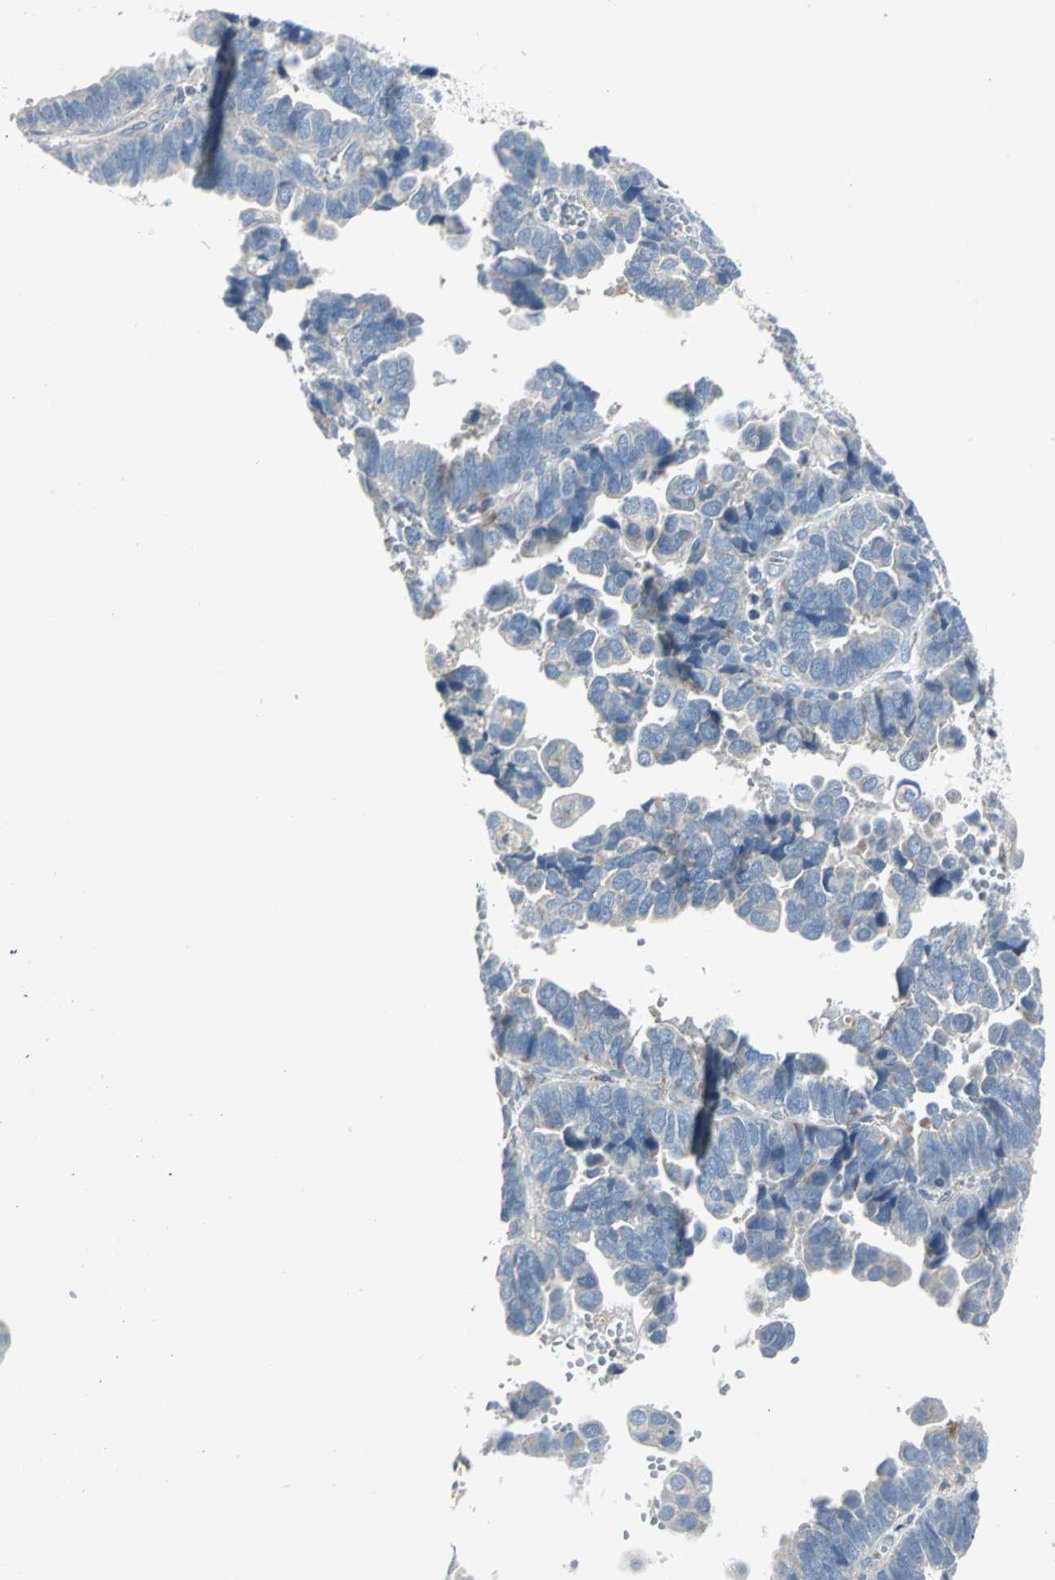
{"staining": {"intensity": "weak", "quantity": "<25%", "location": "cytoplasmic/membranous"}, "tissue": "endometrial cancer", "cell_type": "Tumor cells", "image_type": "cancer", "snomed": [{"axis": "morphology", "description": "Adenocarcinoma, NOS"}, {"axis": "topography", "description": "Endometrium"}], "caption": "There is no significant staining in tumor cells of endometrial cancer. Nuclei are stained in blue.", "gene": "SPPL2B", "patient": {"sex": "female", "age": 75}}